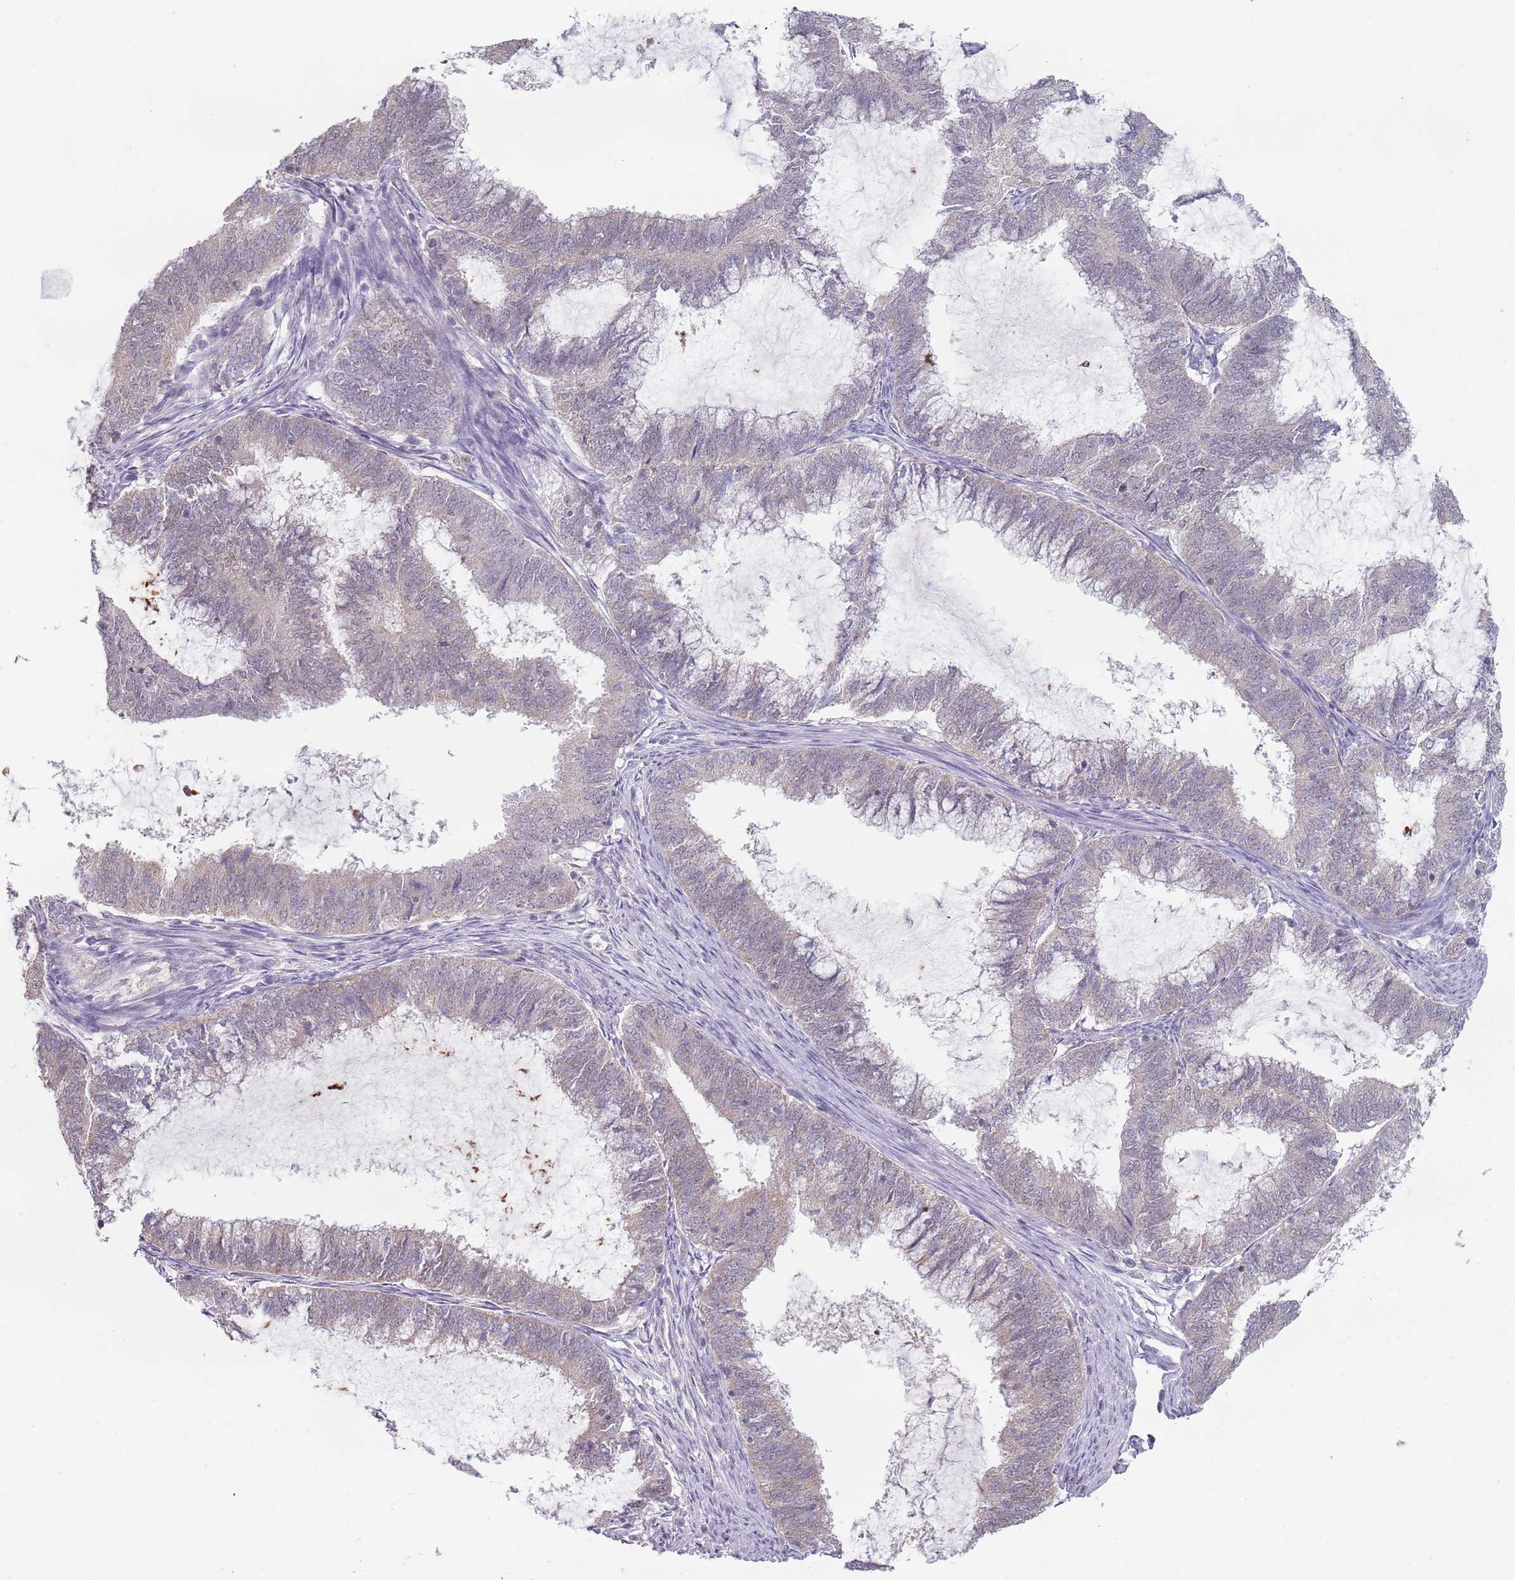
{"staining": {"intensity": "negative", "quantity": "none", "location": "none"}, "tissue": "endometrial cancer", "cell_type": "Tumor cells", "image_type": "cancer", "snomed": [{"axis": "morphology", "description": "Adenocarcinoma, NOS"}, {"axis": "topography", "description": "Endometrium"}], "caption": "DAB (3,3'-diaminobenzidine) immunohistochemical staining of endometrial cancer shows no significant expression in tumor cells.", "gene": "SMARCAL1", "patient": {"sex": "female", "age": 51}}